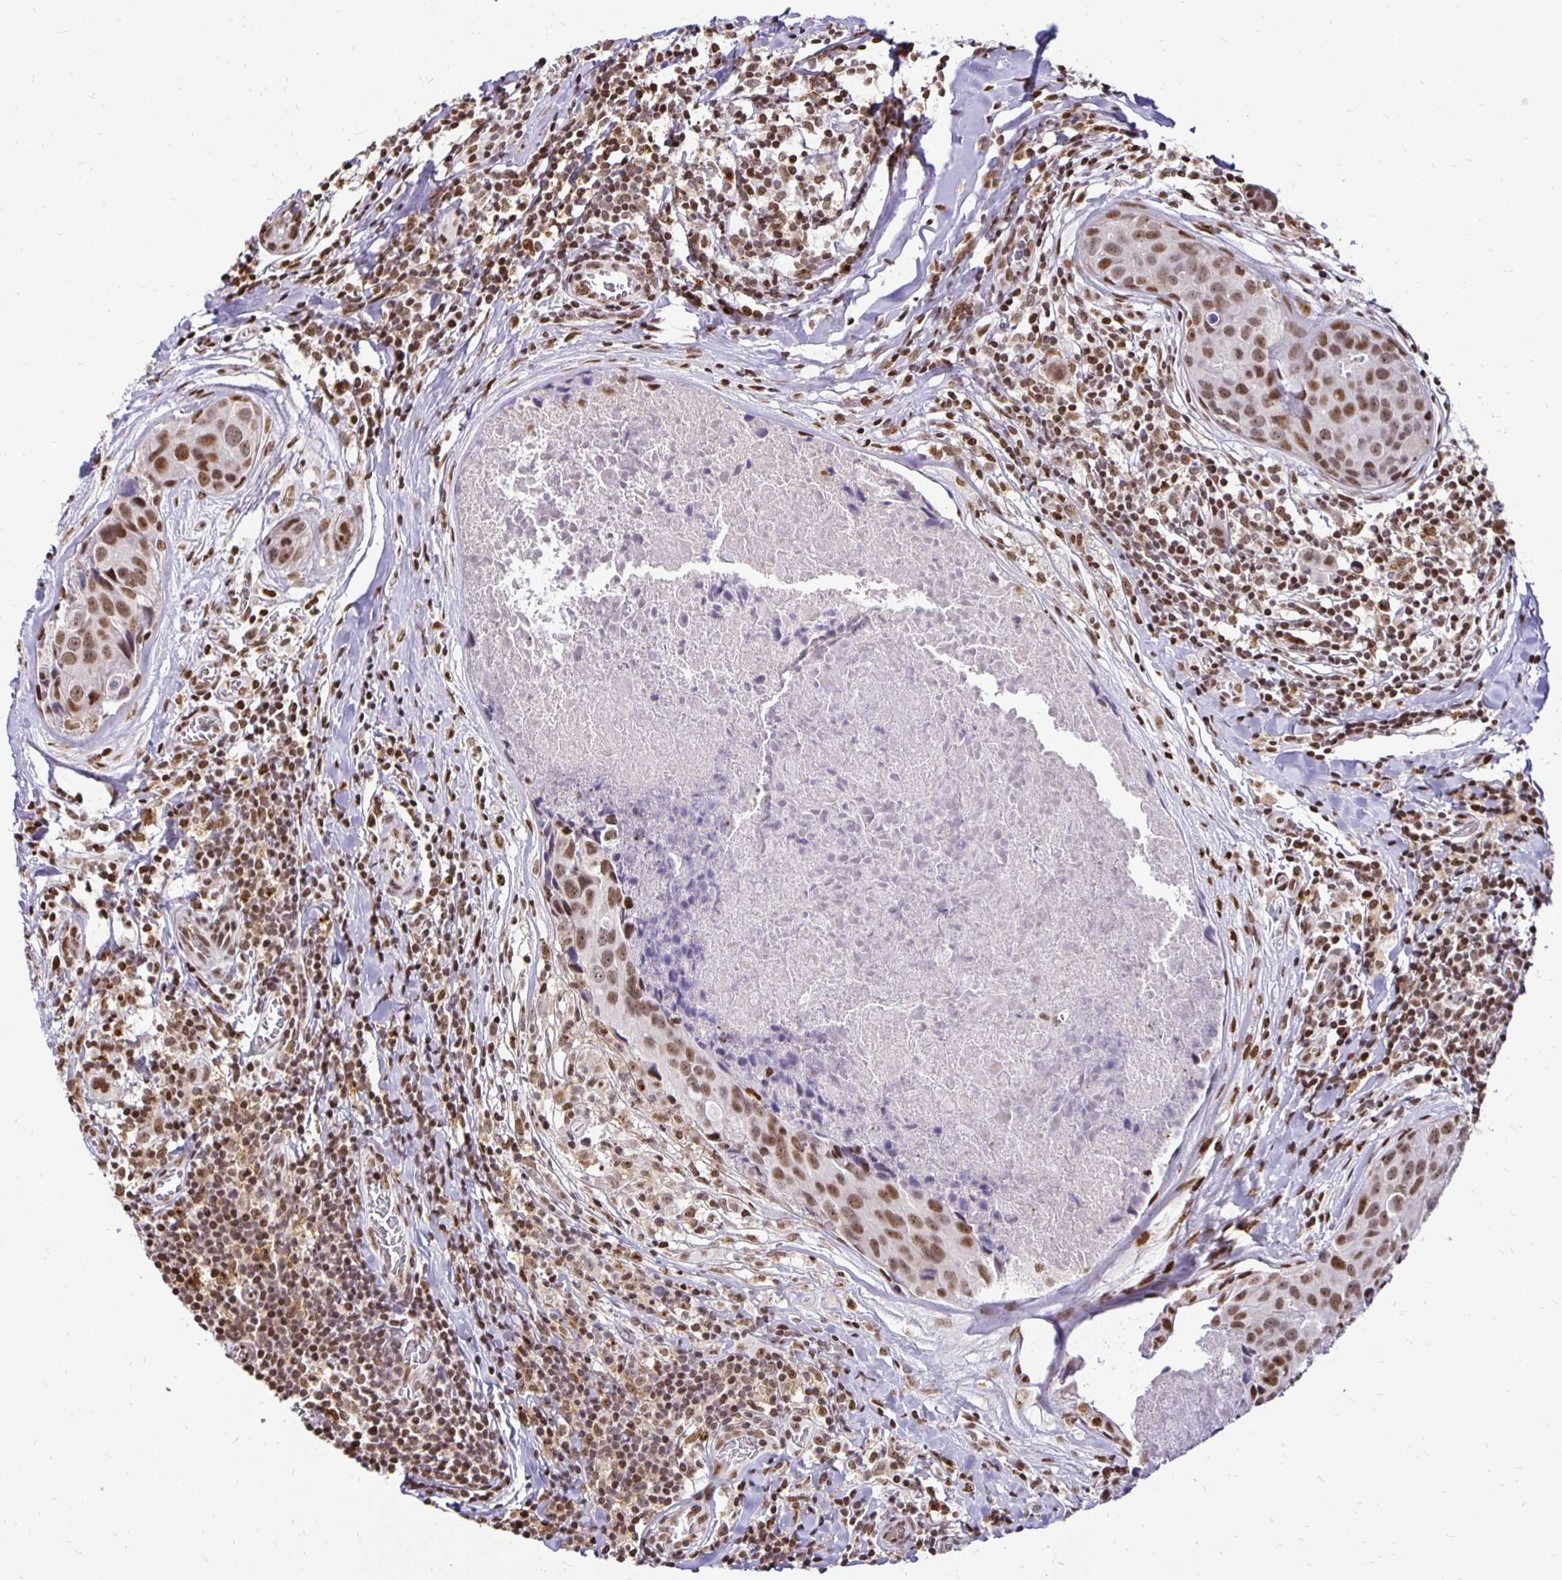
{"staining": {"intensity": "moderate", "quantity": ">75%", "location": "nuclear"}, "tissue": "breast cancer", "cell_type": "Tumor cells", "image_type": "cancer", "snomed": [{"axis": "morphology", "description": "Duct carcinoma"}, {"axis": "topography", "description": "Breast"}], "caption": "Immunohistochemistry photomicrograph of neoplastic tissue: breast cancer (invasive ductal carcinoma) stained using immunohistochemistry exhibits medium levels of moderate protein expression localized specifically in the nuclear of tumor cells, appearing as a nuclear brown color.", "gene": "ZNF579", "patient": {"sex": "female", "age": 24}}